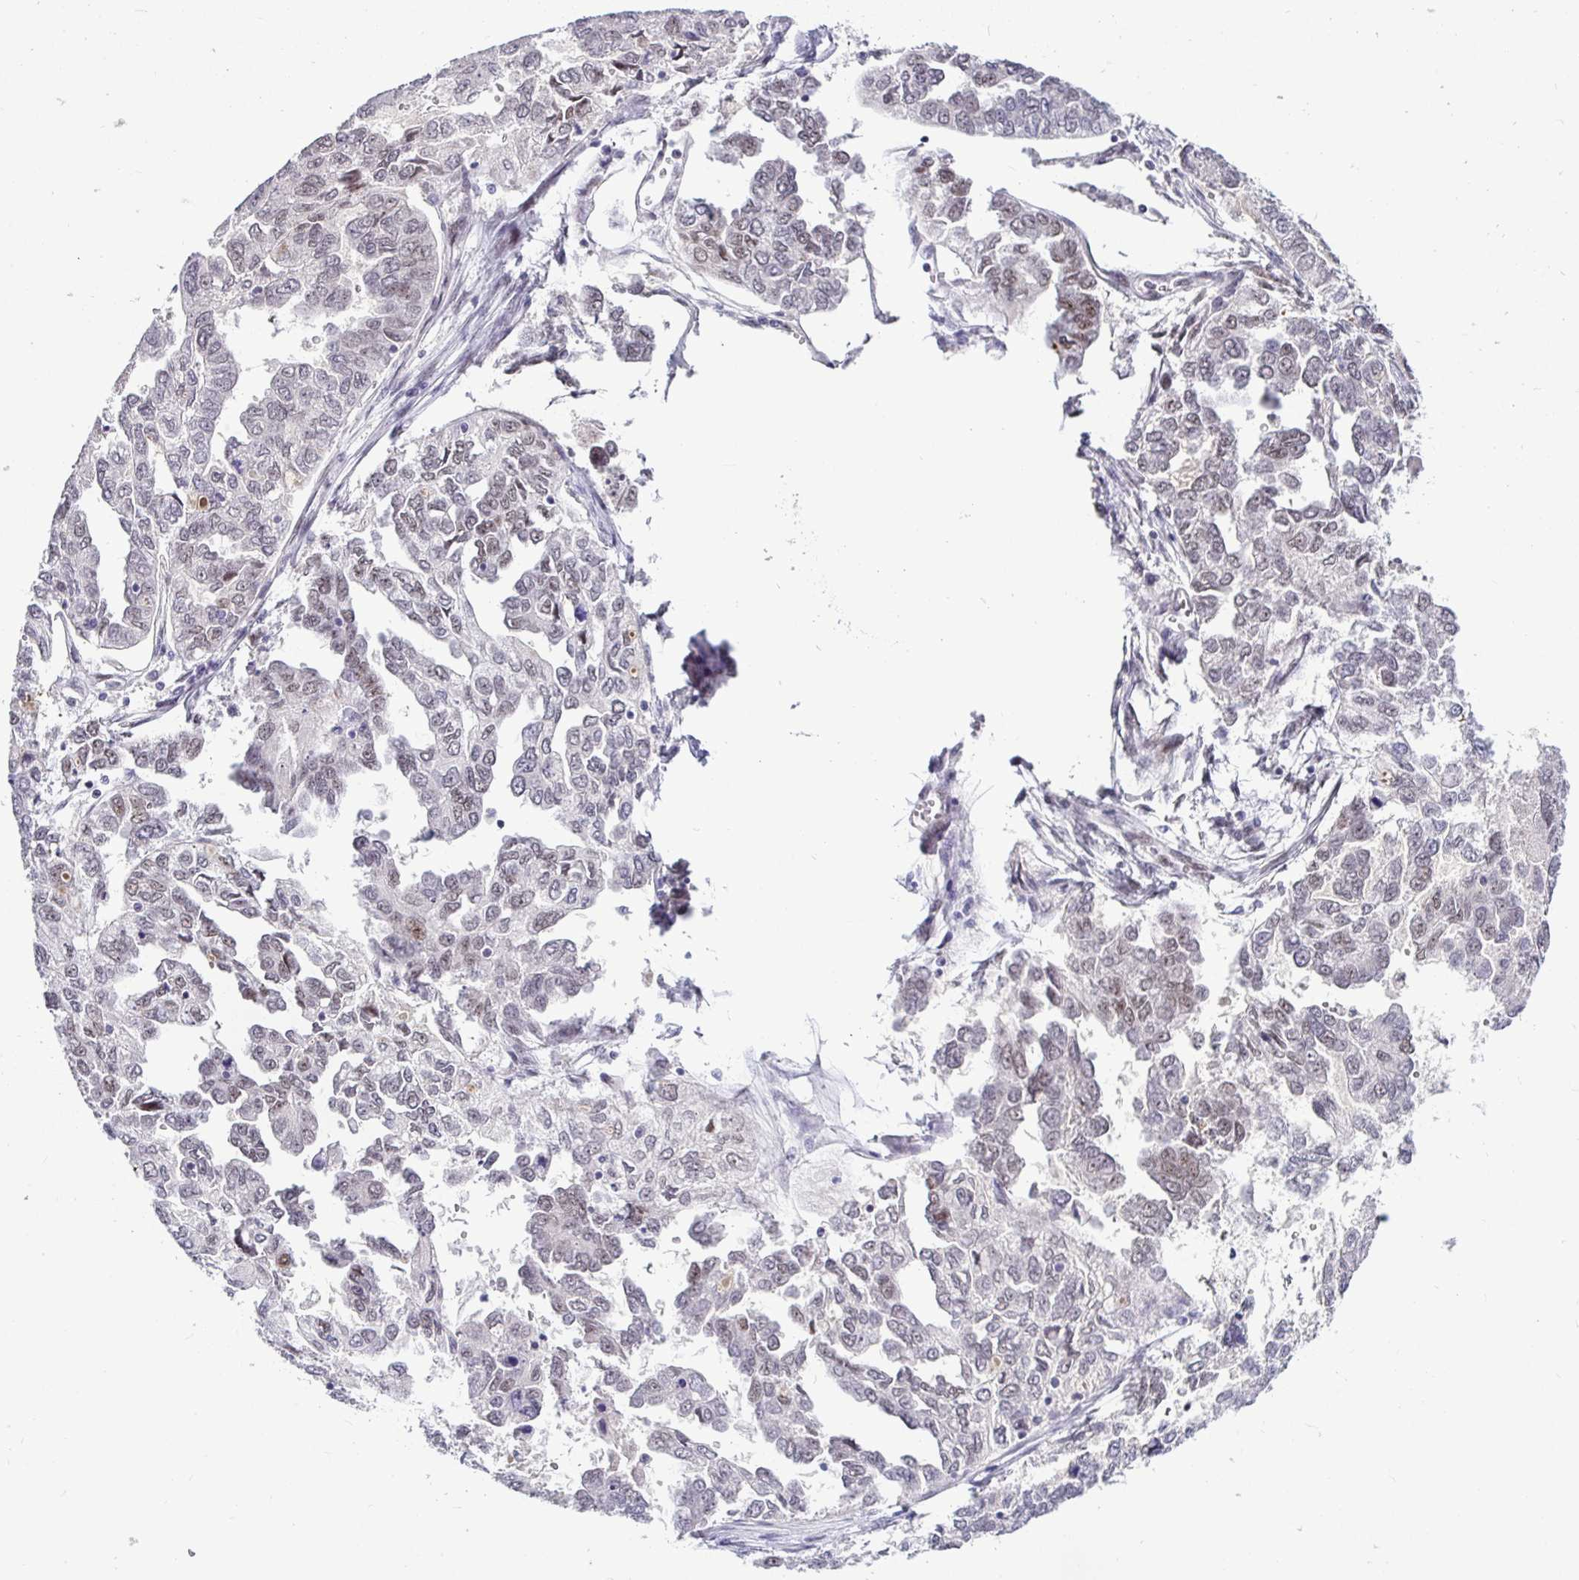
{"staining": {"intensity": "moderate", "quantity": "25%-75%", "location": "nuclear"}, "tissue": "ovarian cancer", "cell_type": "Tumor cells", "image_type": "cancer", "snomed": [{"axis": "morphology", "description": "Cystadenocarcinoma, serous, NOS"}, {"axis": "topography", "description": "Ovary"}], "caption": "Immunohistochemical staining of ovarian serous cystadenocarcinoma exhibits medium levels of moderate nuclear staining in about 25%-75% of tumor cells.", "gene": "NUP188", "patient": {"sex": "female", "age": 53}}